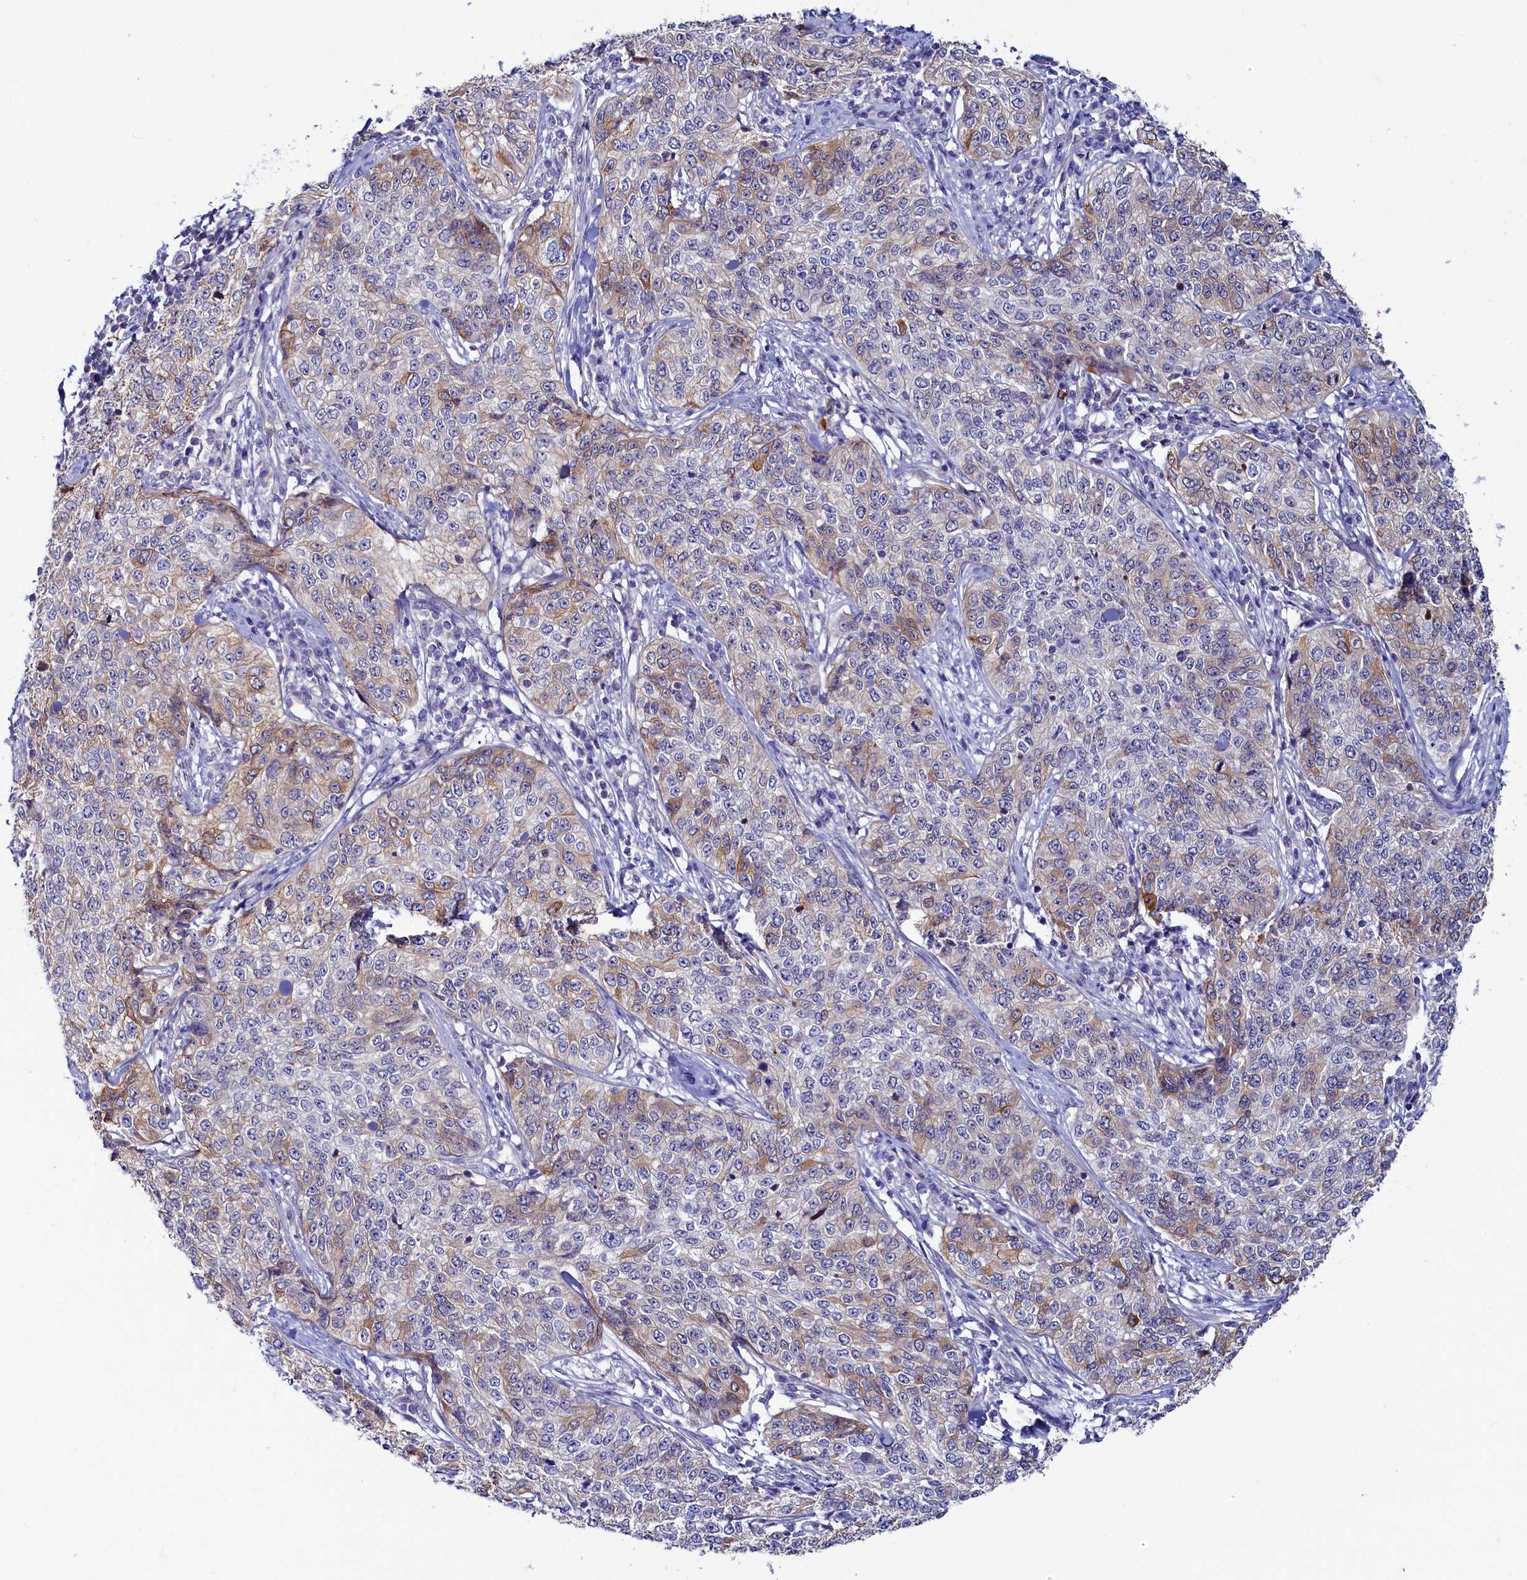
{"staining": {"intensity": "moderate", "quantity": "<25%", "location": "cytoplasmic/membranous"}, "tissue": "cervical cancer", "cell_type": "Tumor cells", "image_type": "cancer", "snomed": [{"axis": "morphology", "description": "Squamous cell carcinoma, NOS"}, {"axis": "topography", "description": "Cervix"}], "caption": "Immunohistochemistry staining of cervical cancer, which reveals low levels of moderate cytoplasmic/membranous positivity in about <25% of tumor cells indicating moderate cytoplasmic/membranous protein expression. The staining was performed using DAB (brown) for protein detection and nuclei were counterstained in hematoxylin (blue).", "gene": "ASTE1", "patient": {"sex": "female", "age": 35}}